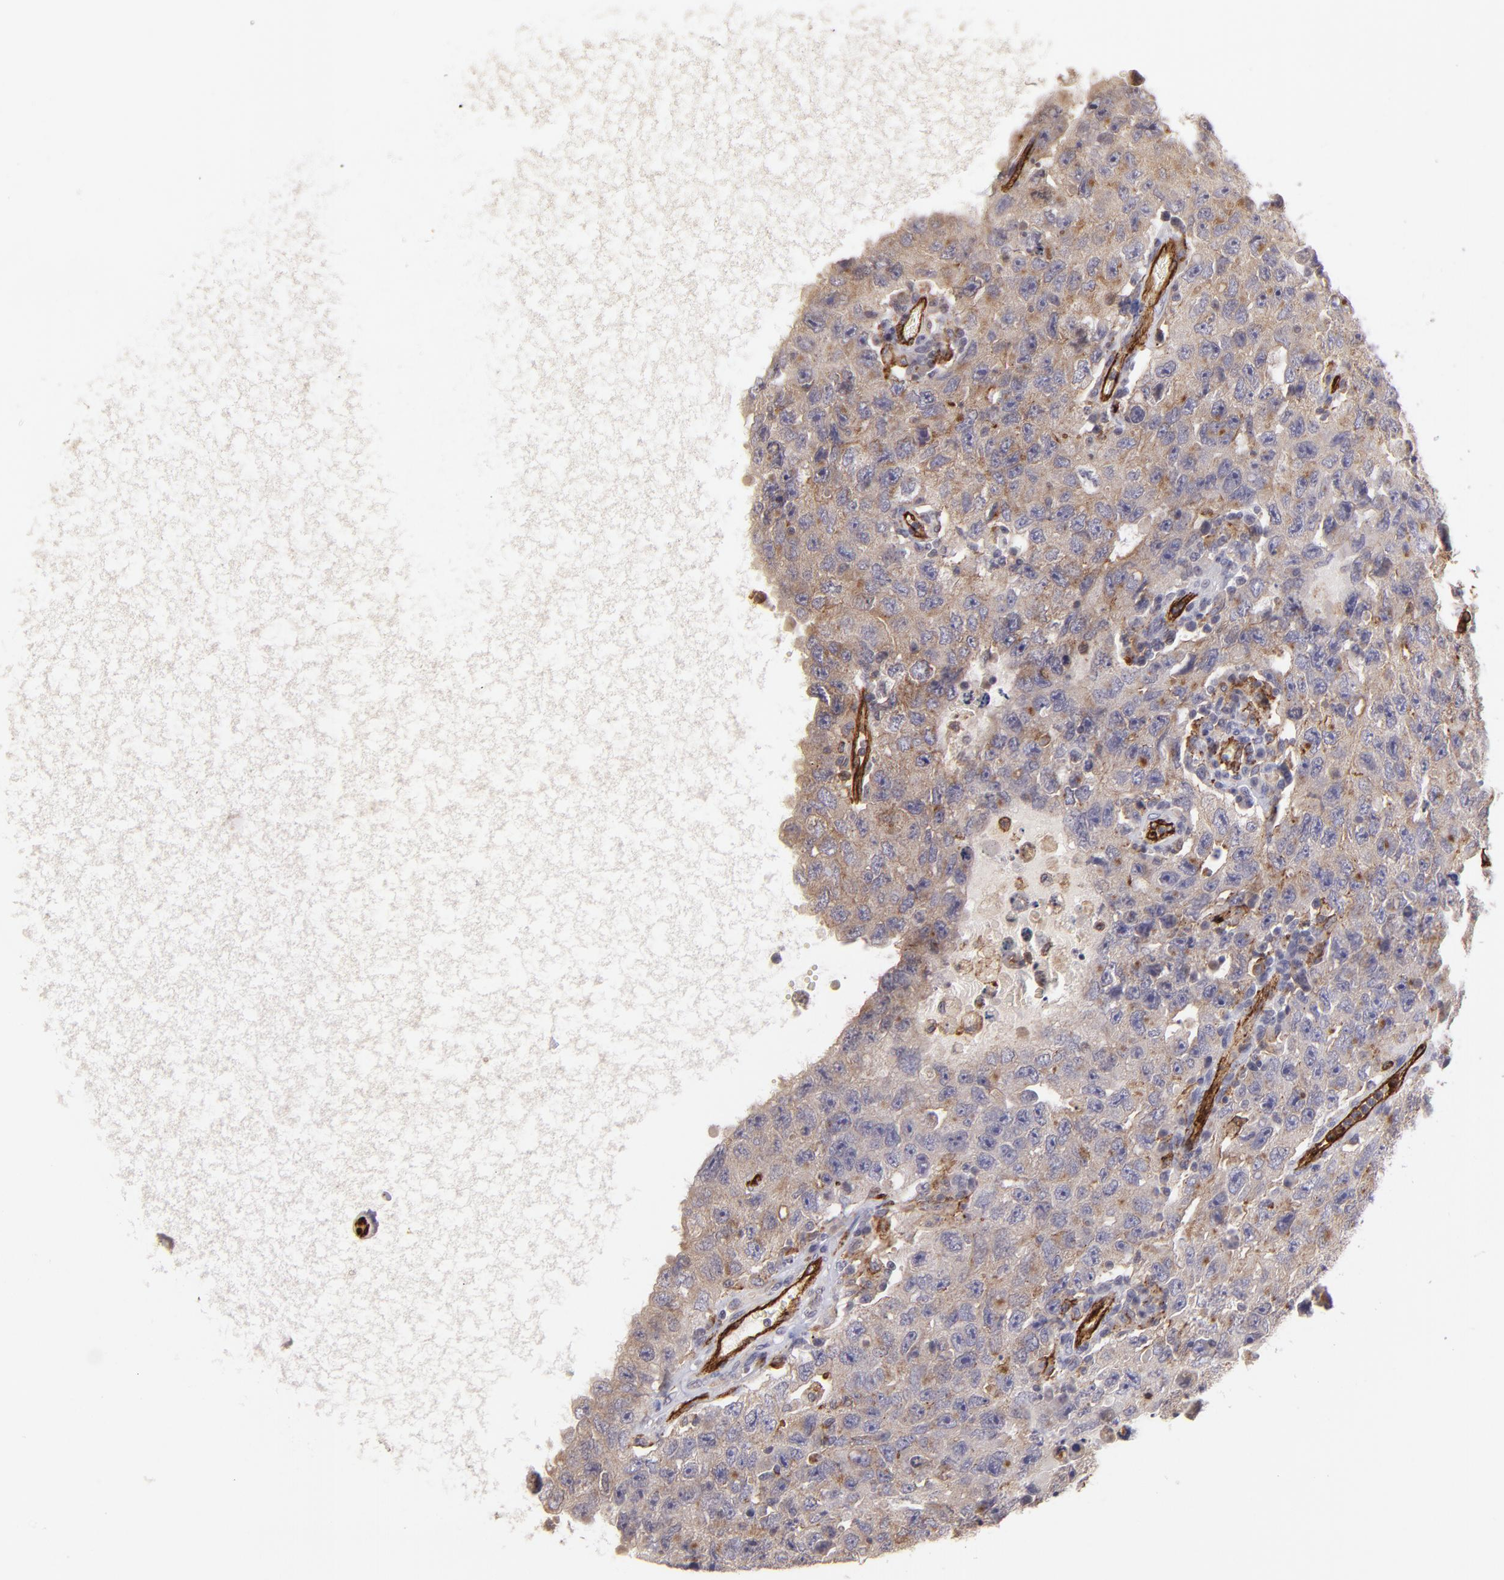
{"staining": {"intensity": "negative", "quantity": "none", "location": "none"}, "tissue": "testis cancer", "cell_type": "Tumor cells", "image_type": "cancer", "snomed": [{"axis": "morphology", "description": "Carcinoma, Embryonal, NOS"}, {"axis": "topography", "description": "Testis"}], "caption": "IHC photomicrograph of human testis embryonal carcinoma stained for a protein (brown), which exhibits no staining in tumor cells.", "gene": "DYSF", "patient": {"sex": "male", "age": 26}}